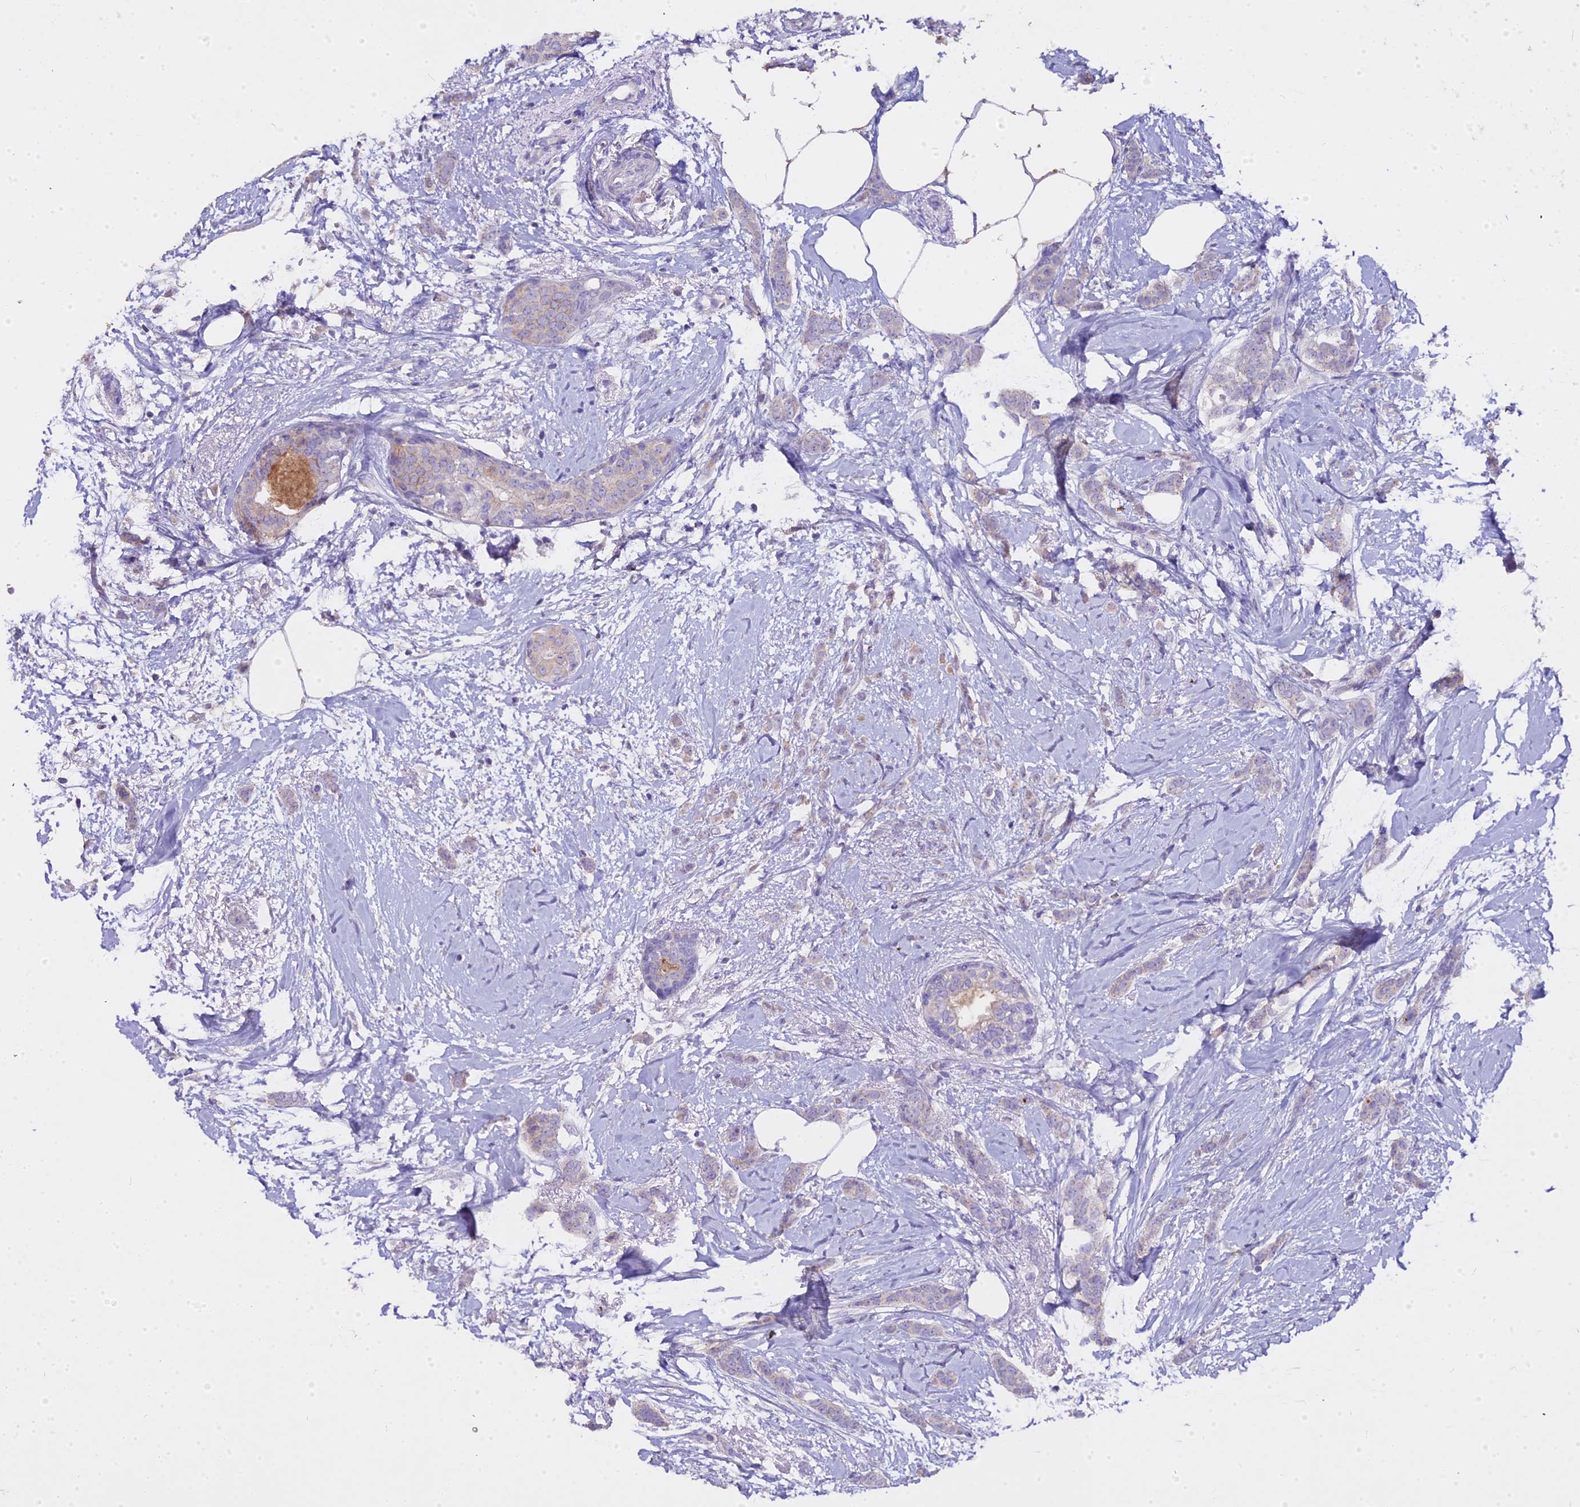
{"staining": {"intensity": "negative", "quantity": "none", "location": "none"}, "tissue": "breast cancer", "cell_type": "Tumor cells", "image_type": "cancer", "snomed": [{"axis": "morphology", "description": "Duct carcinoma"}, {"axis": "topography", "description": "Breast"}], "caption": "Immunohistochemistry (IHC) of intraductal carcinoma (breast) shows no staining in tumor cells.", "gene": "GLYAT", "patient": {"sex": "female", "age": 72}}